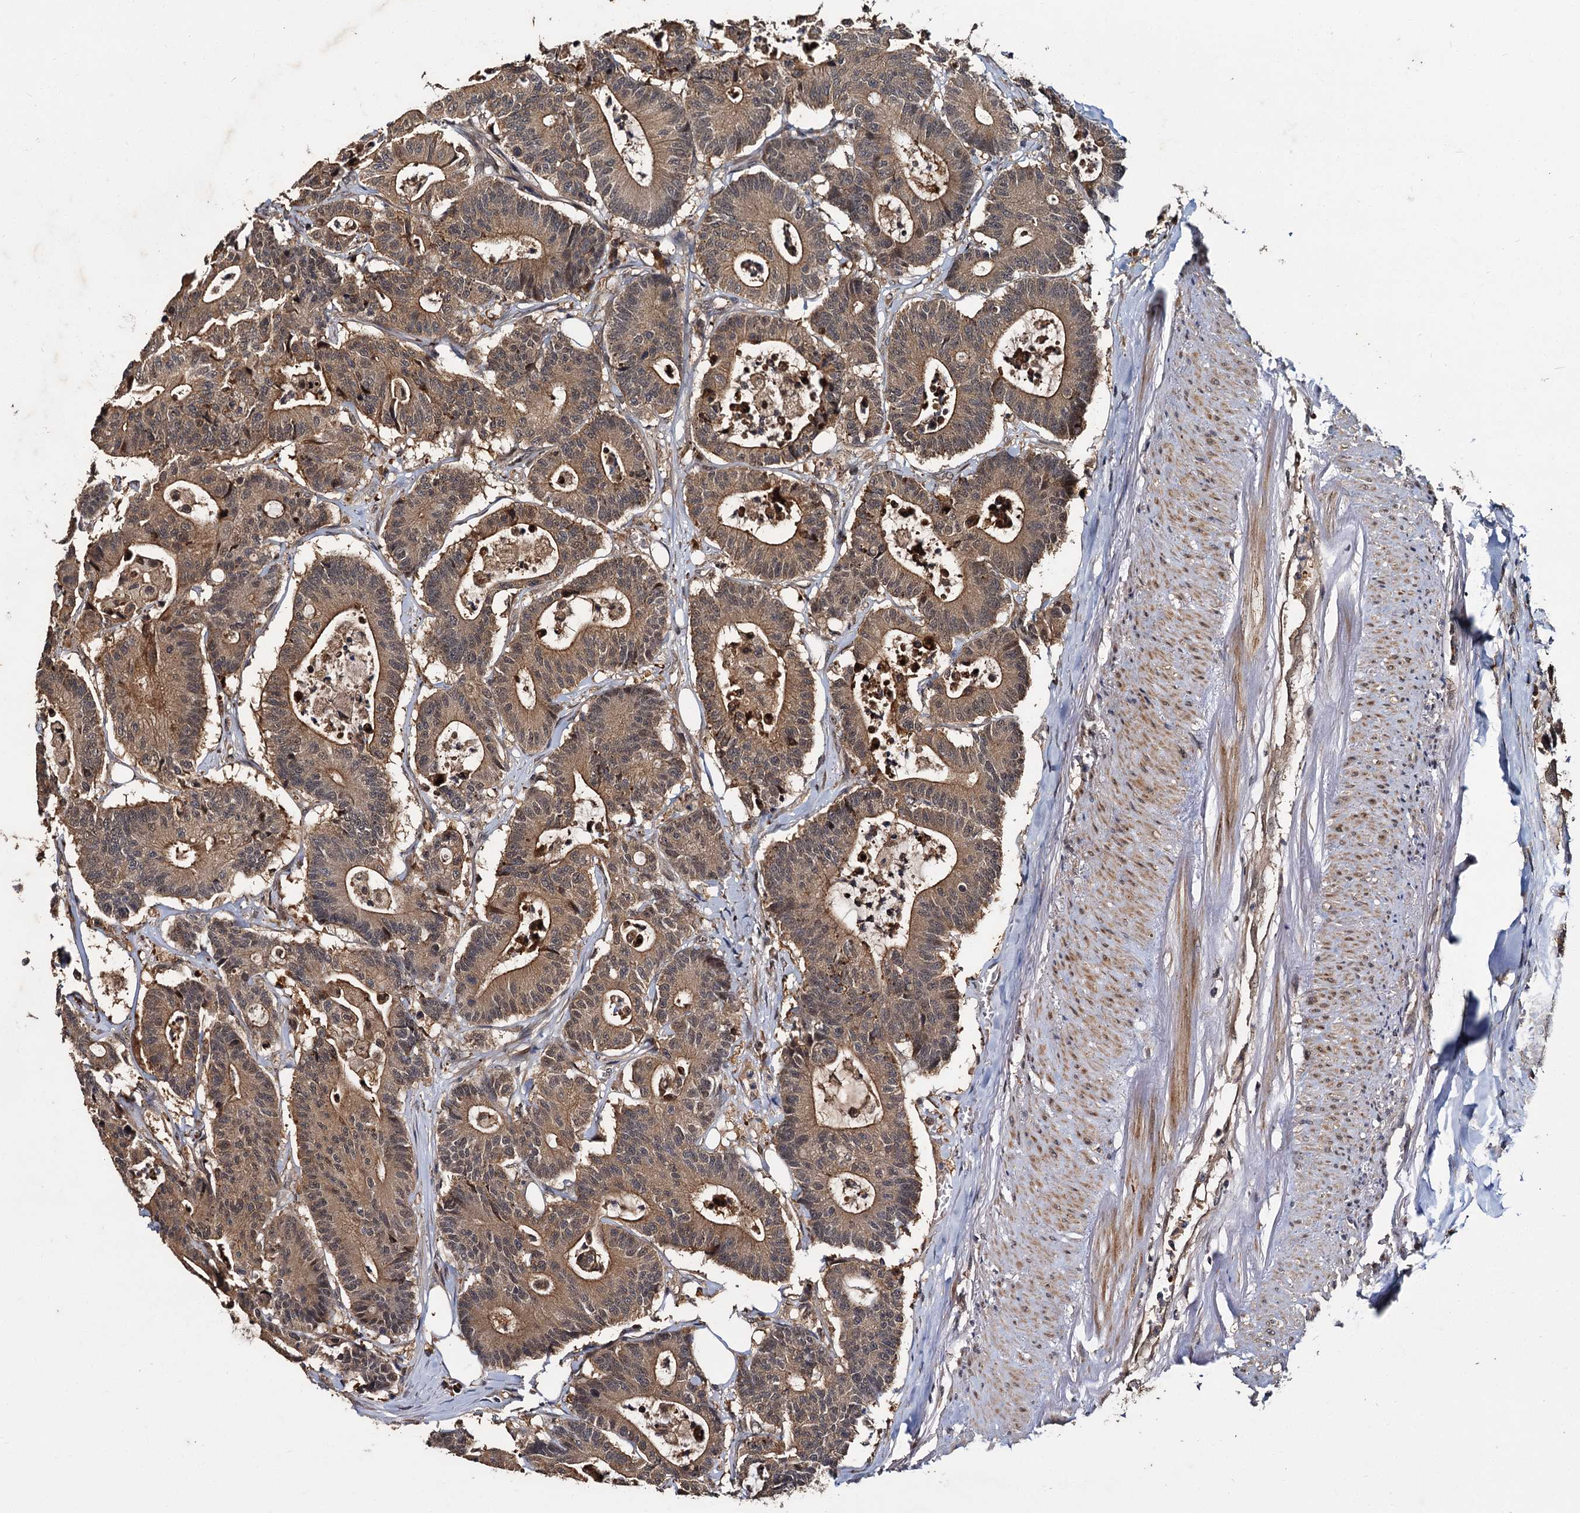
{"staining": {"intensity": "moderate", "quantity": ">75%", "location": "cytoplasmic/membranous"}, "tissue": "colorectal cancer", "cell_type": "Tumor cells", "image_type": "cancer", "snomed": [{"axis": "morphology", "description": "Adenocarcinoma, NOS"}, {"axis": "topography", "description": "Colon"}], "caption": "Immunohistochemistry image of neoplastic tissue: adenocarcinoma (colorectal) stained using immunohistochemistry (IHC) shows medium levels of moderate protein expression localized specifically in the cytoplasmic/membranous of tumor cells, appearing as a cytoplasmic/membranous brown color.", "gene": "SLC46A3", "patient": {"sex": "female", "age": 84}}